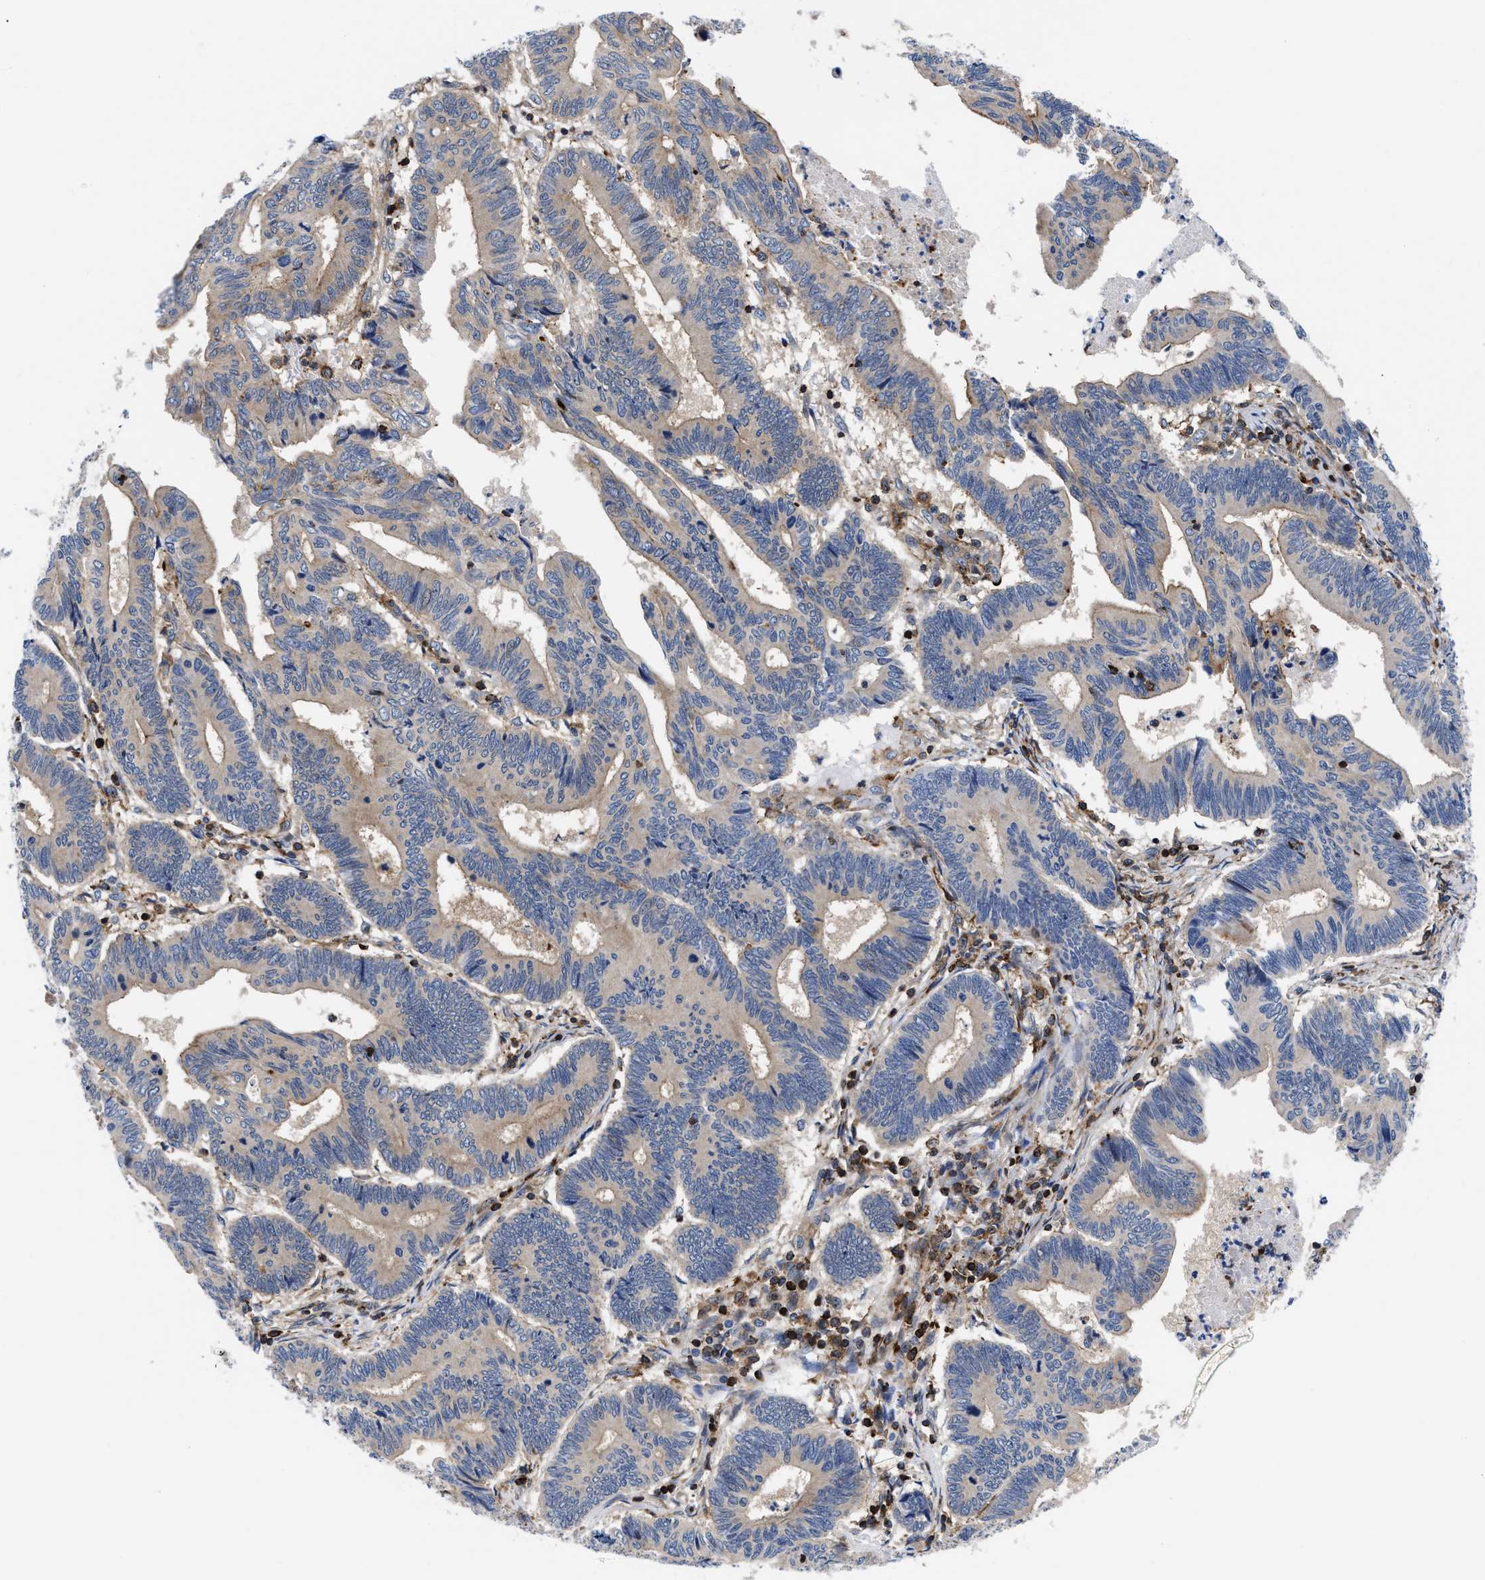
{"staining": {"intensity": "moderate", "quantity": ">75%", "location": "cytoplasmic/membranous"}, "tissue": "pancreatic cancer", "cell_type": "Tumor cells", "image_type": "cancer", "snomed": [{"axis": "morphology", "description": "Adenocarcinoma, NOS"}, {"axis": "topography", "description": "Pancreas"}], "caption": "Protein positivity by immunohistochemistry reveals moderate cytoplasmic/membranous expression in approximately >75% of tumor cells in adenocarcinoma (pancreatic). (IHC, brightfield microscopy, high magnification).", "gene": "SPAST", "patient": {"sex": "female", "age": 70}}